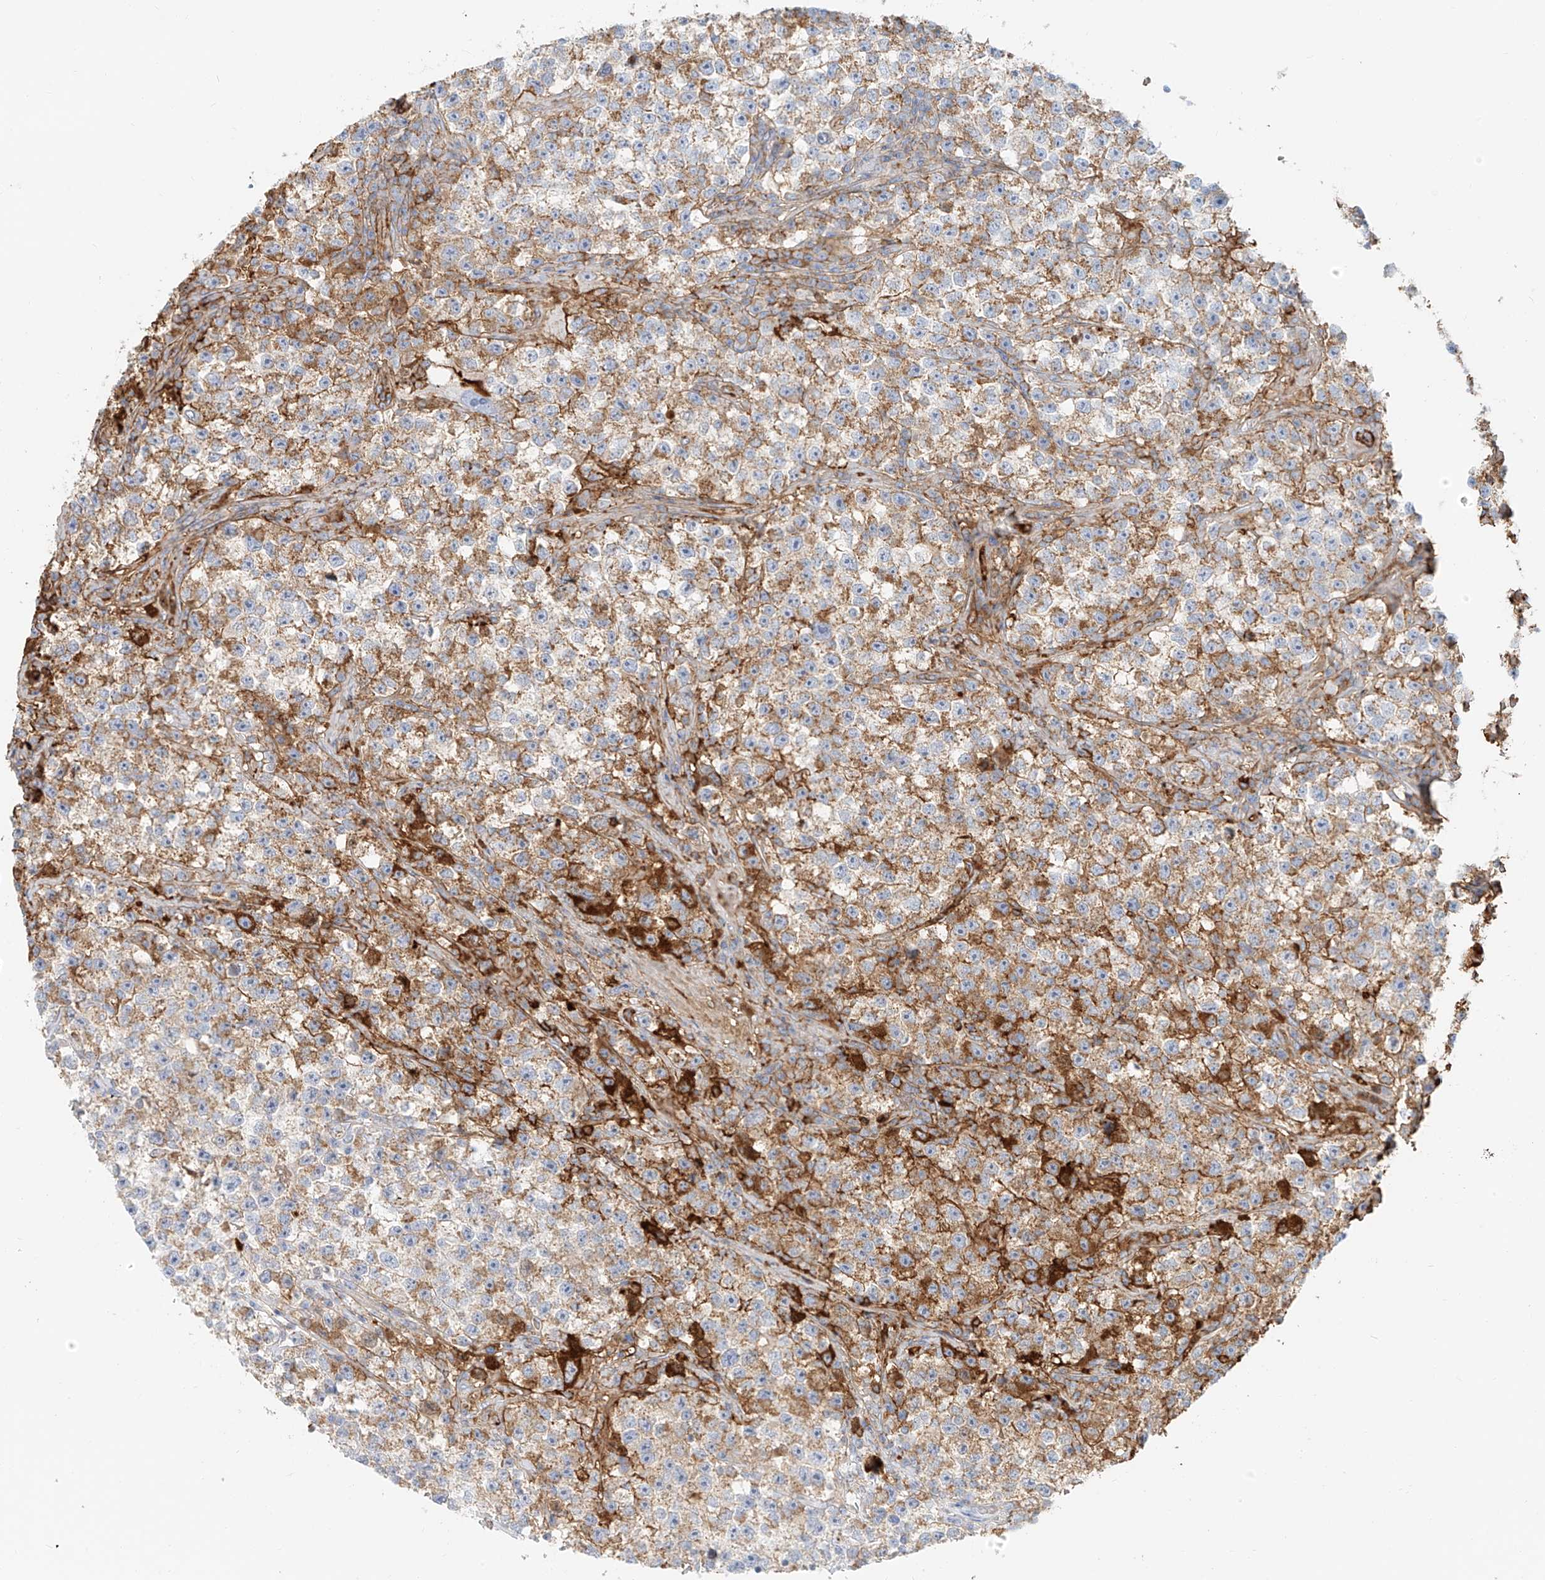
{"staining": {"intensity": "moderate", "quantity": "25%-75%", "location": "cytoplasmic/membranous"}, "tissue": "testis cancer", "cell_type": "Tumor cells", "image_type": "cancer", "snomed": [{"axis": "morphology", "description": "Seminoma, NOS"}, {"axis": "topography", "description": "Testis"}], "caption": "This image displays immunohistochemistry (IHC) staining of seminoma (testis), with medium moderate cytoplasmic/membranous expression in approximately 25%-75% of tumor cells.", "gene": "OCSTAMP", "patient": {"sex": "male", "age": 22}}